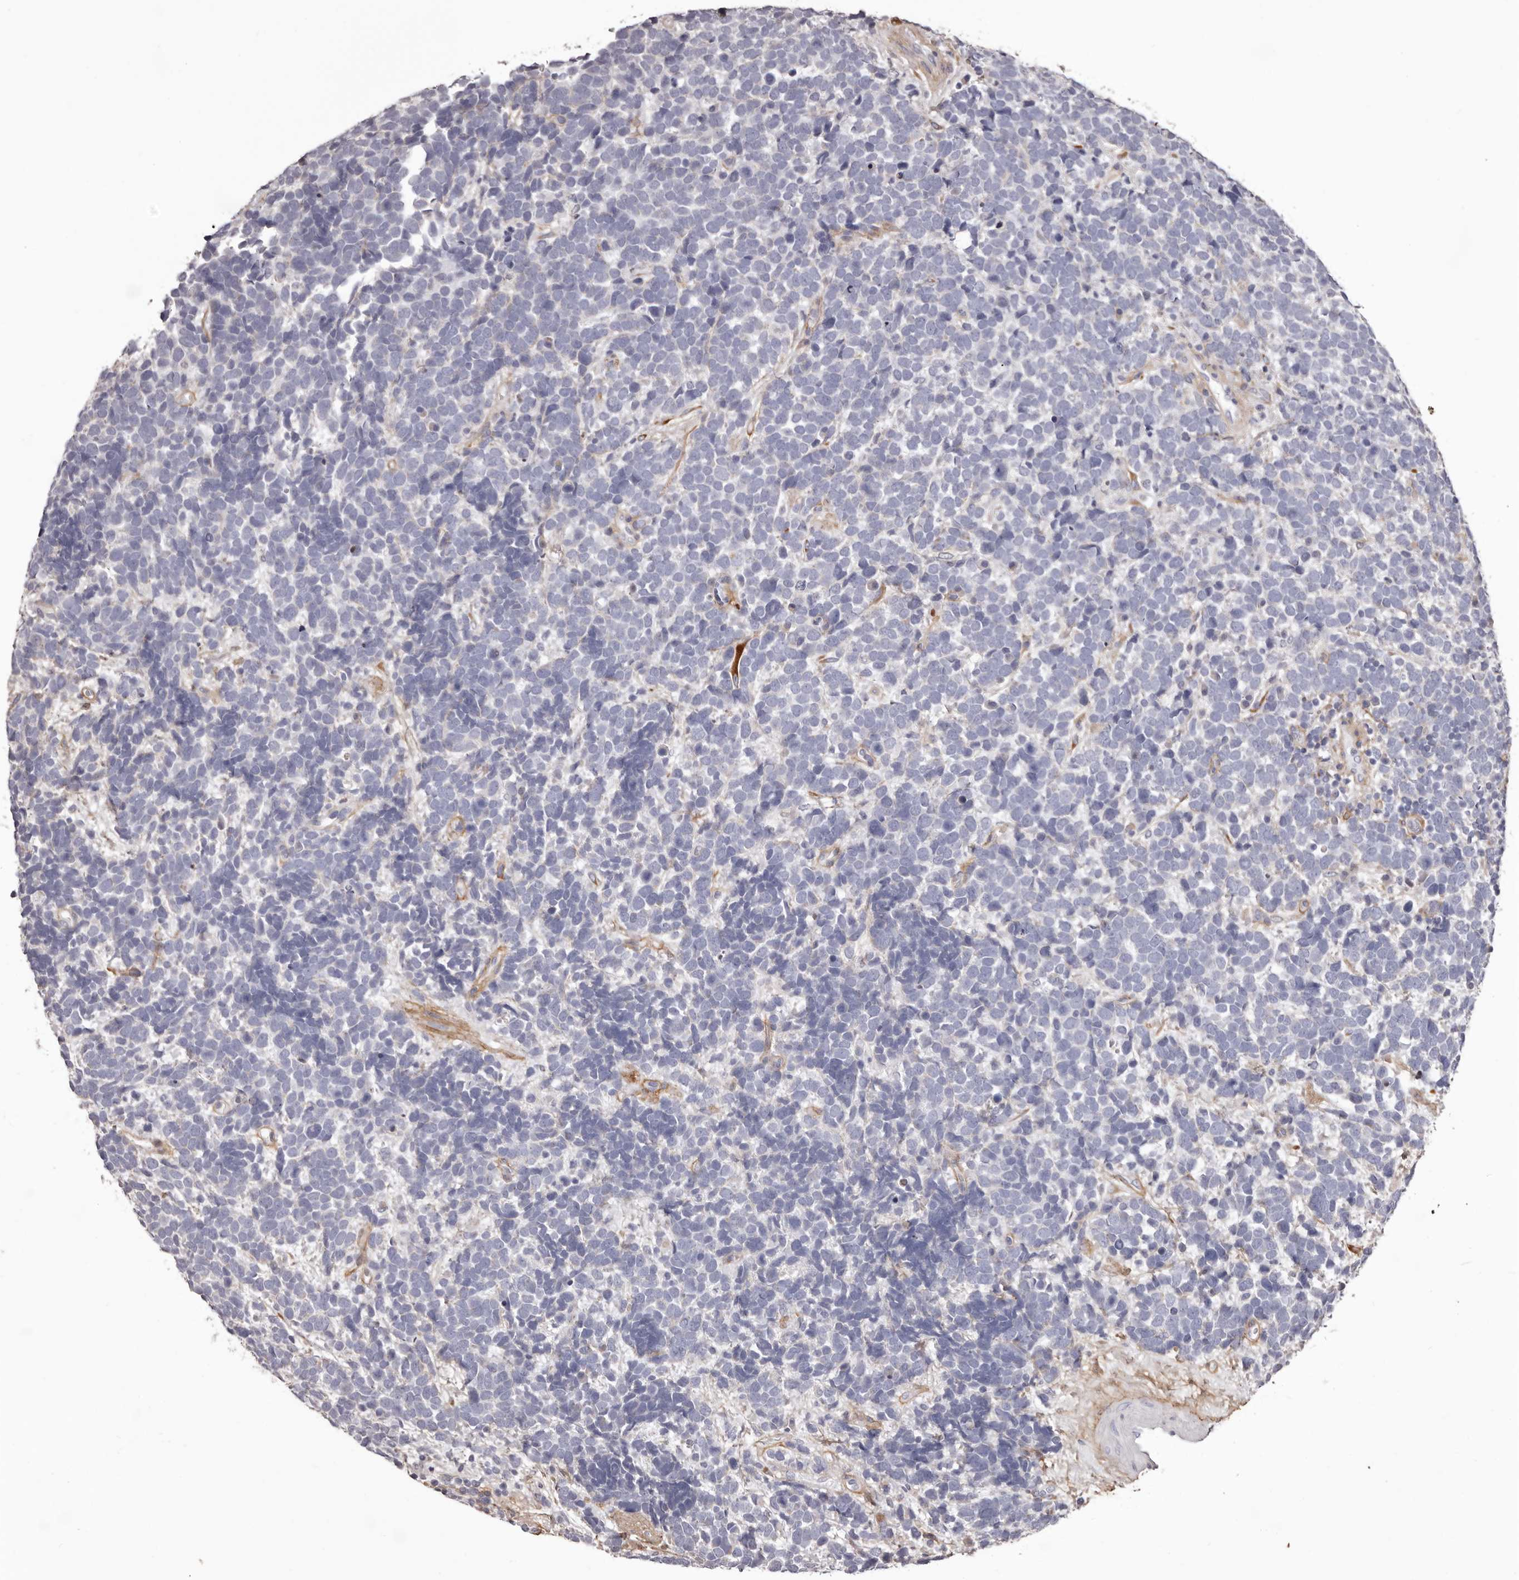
{"staining": {"intensity": "negative", "quantity": "none", "location": "none"}, "tissue": "urothelial cancer", "cell_type": "Tumor cells", "image_type": "cancer", "snomed": [{"axis": "morphology", "description": "Urothelial carcinoma, High grade"}, {"axis": "topography", "description": "Urinary bladder"}], "caption": "Micrograph shows no significant protein expression in tumor cells of urothelial cancer.", "gene": "COL6A1", "patient": {"sex": "female", "age": 82}}